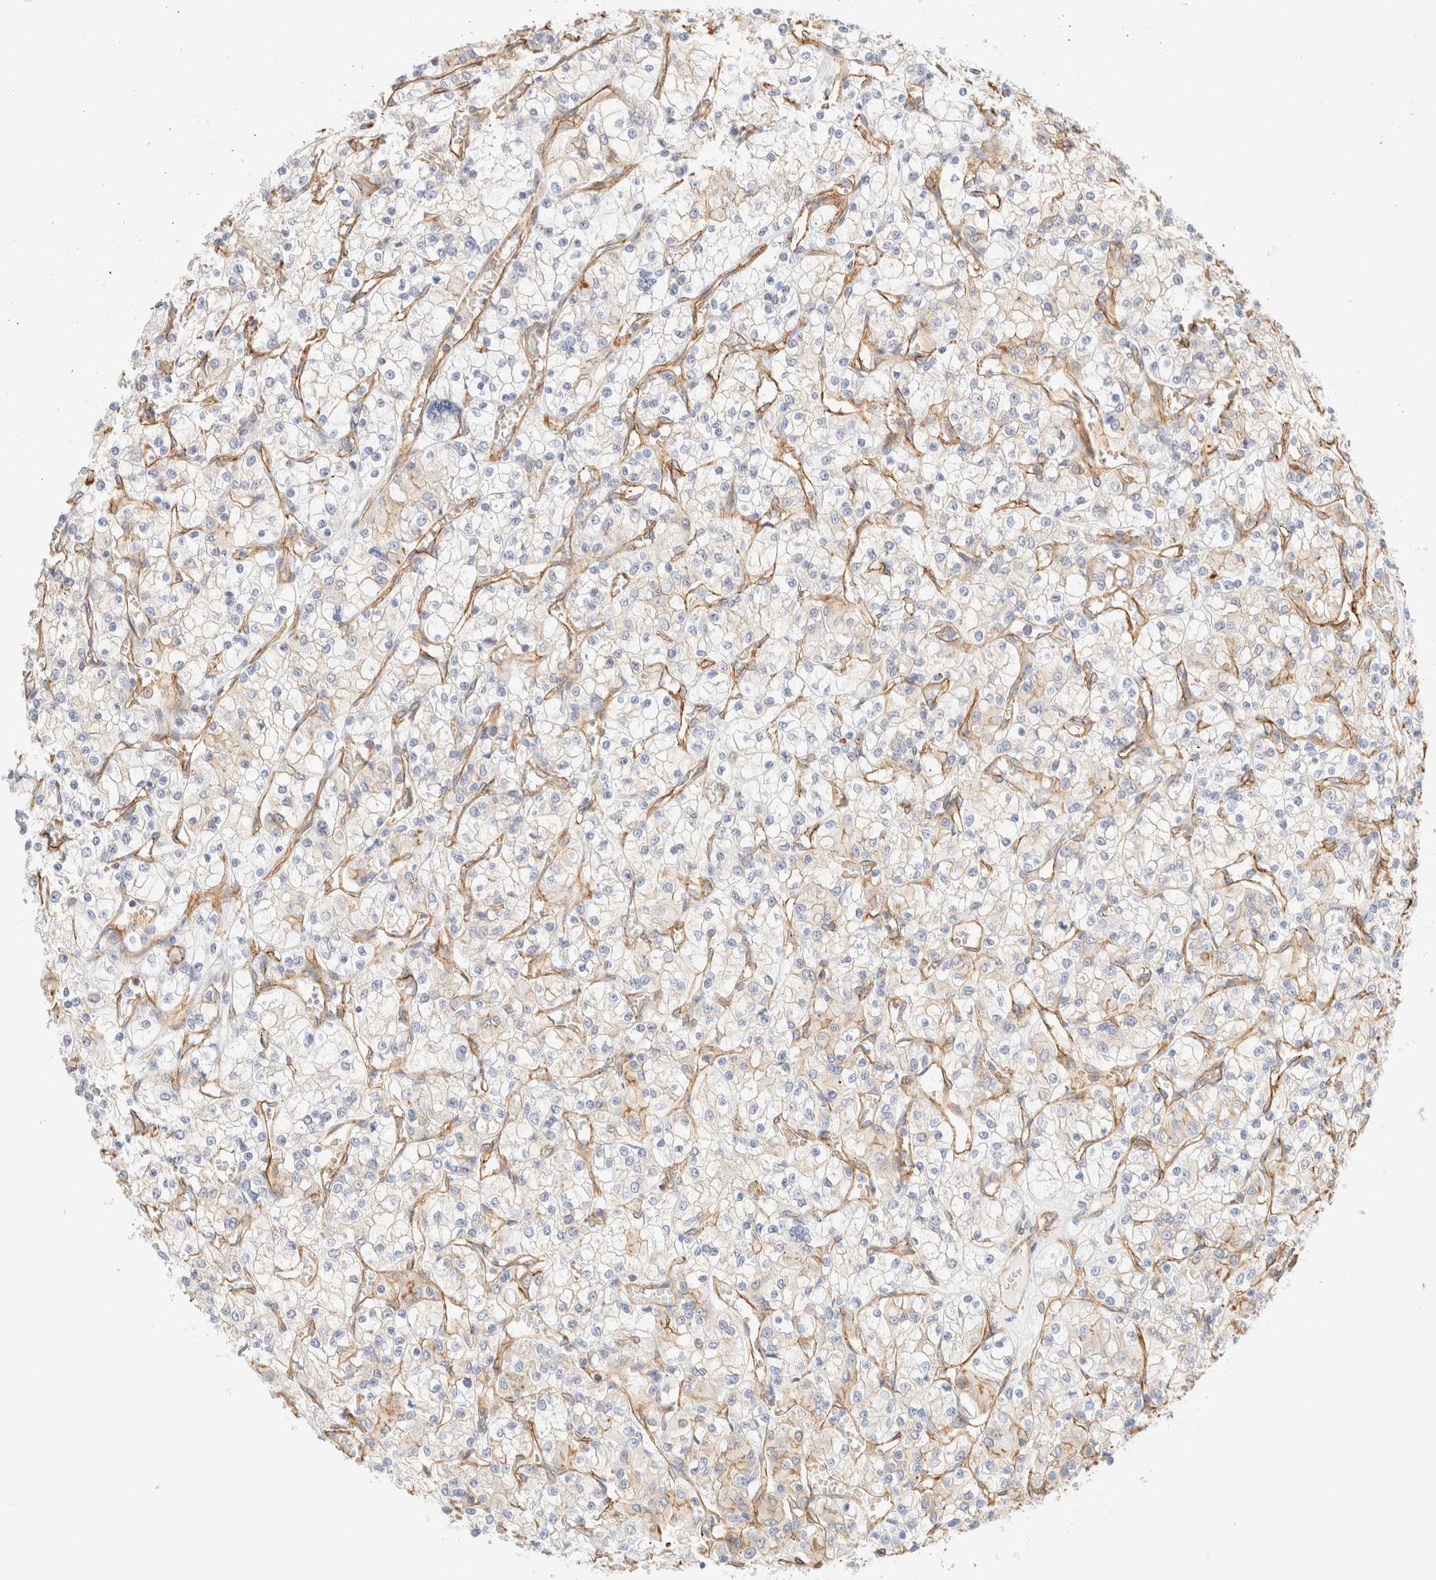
{"staining": {"intensity": "weak", "quantity": "<25%", "location": "cytoplasmic/membranous"}, "tissue": "renal cancer", "cell_type": "Tumor cells", "image_type": "cancer", "snomed": [{"axis": "morphology", "description": "Adenocarcinoma, NOS"}, {"axis": "topography", "description": "Kidney"}], "caption": "Protein analysis of renal cancer (adenocarcinoma) demonstrates no significant positivity in tumor cells.", "gene": "CYB5R4", "patient": {"sex": "female", "age": 59}}